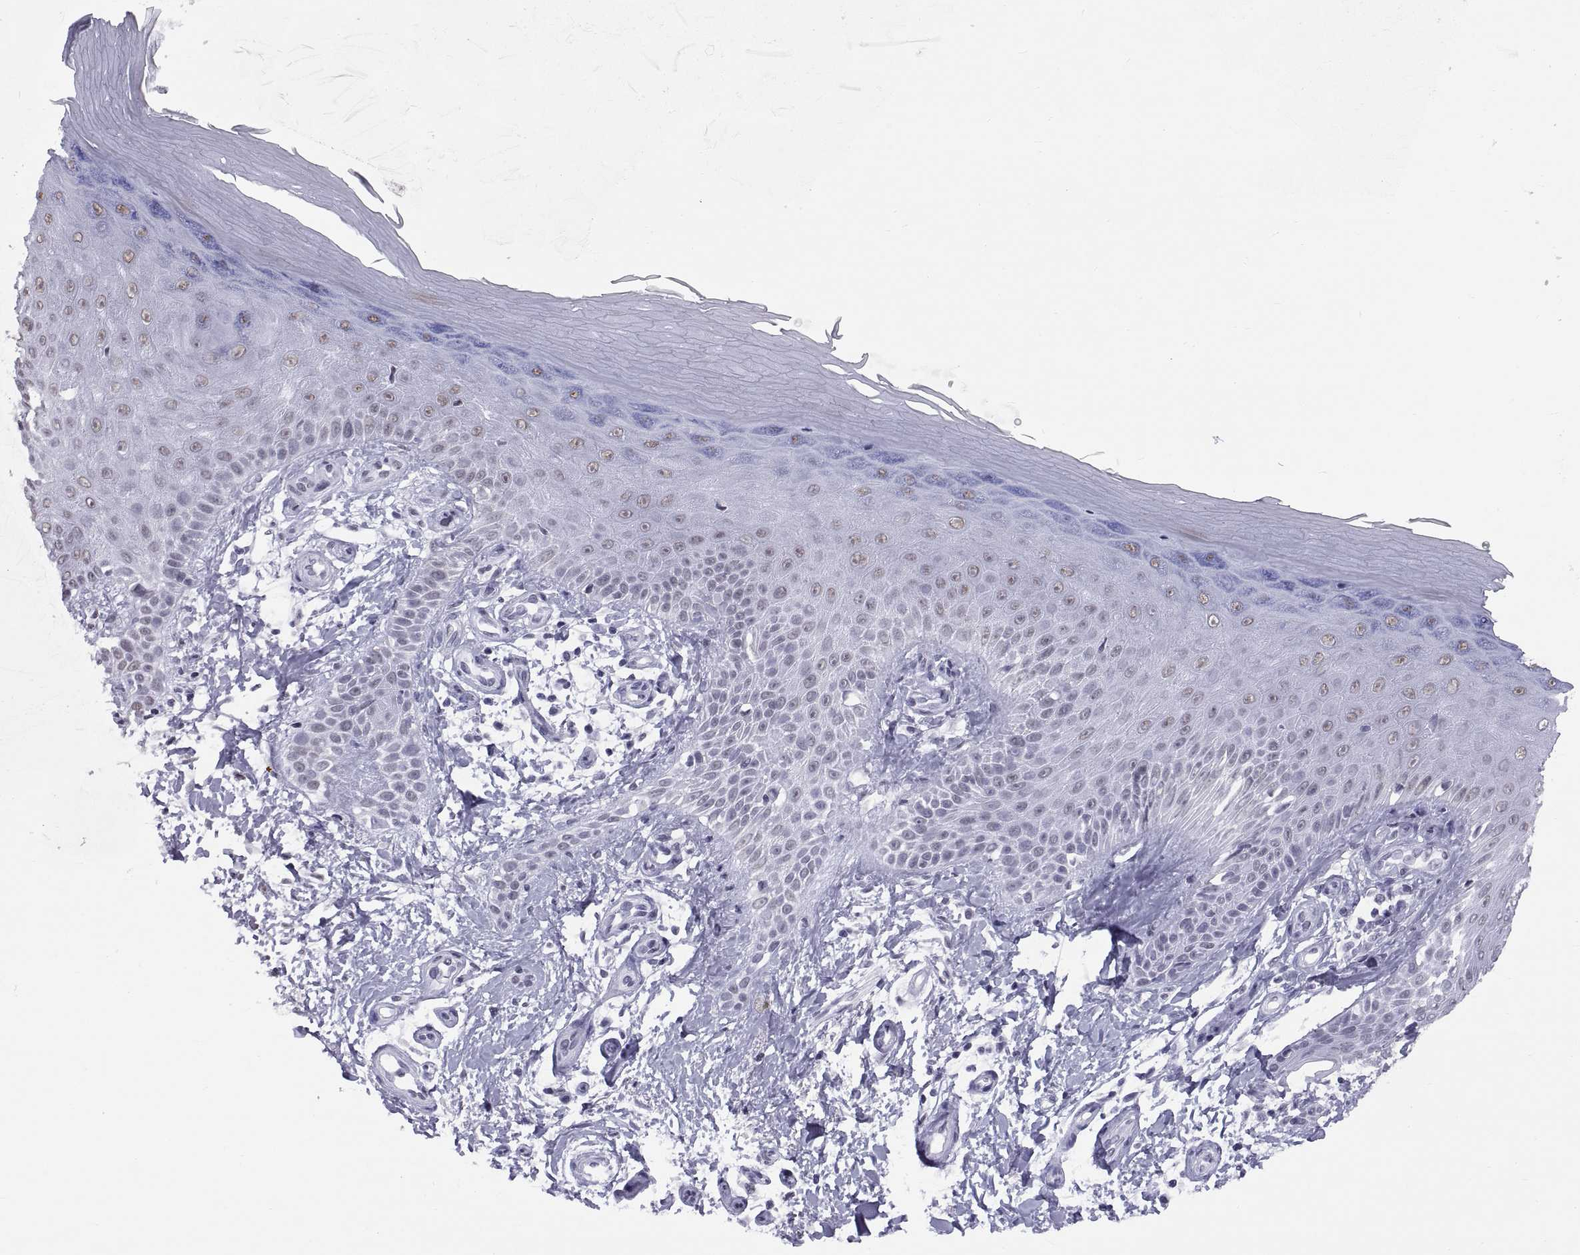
{"staining": {"intensity": "negative", "quantity": "none", "location": "none"}, "tissue": "skin", "cell_type": "Fibroblasts", "image_type": "normal", "snomed": [{"axis": "morphology", "description": "Normal tissue, NOS"}, {"axis": "morphology", "description": "Inflammation, NOS"}, {"axis": "morphology", "description": "Fibrosis, NOS"}, {"axis": "topography", "description": "Skin"}], "caption": "IHC histopathology image of normal skin: human skin stained with DAB (3,3'-diaminobenzidine) exhibits no significant protein expression in fibroblasts.", "gene": "NEUROD6", "patient": {"sex": "male", "age": 71}}